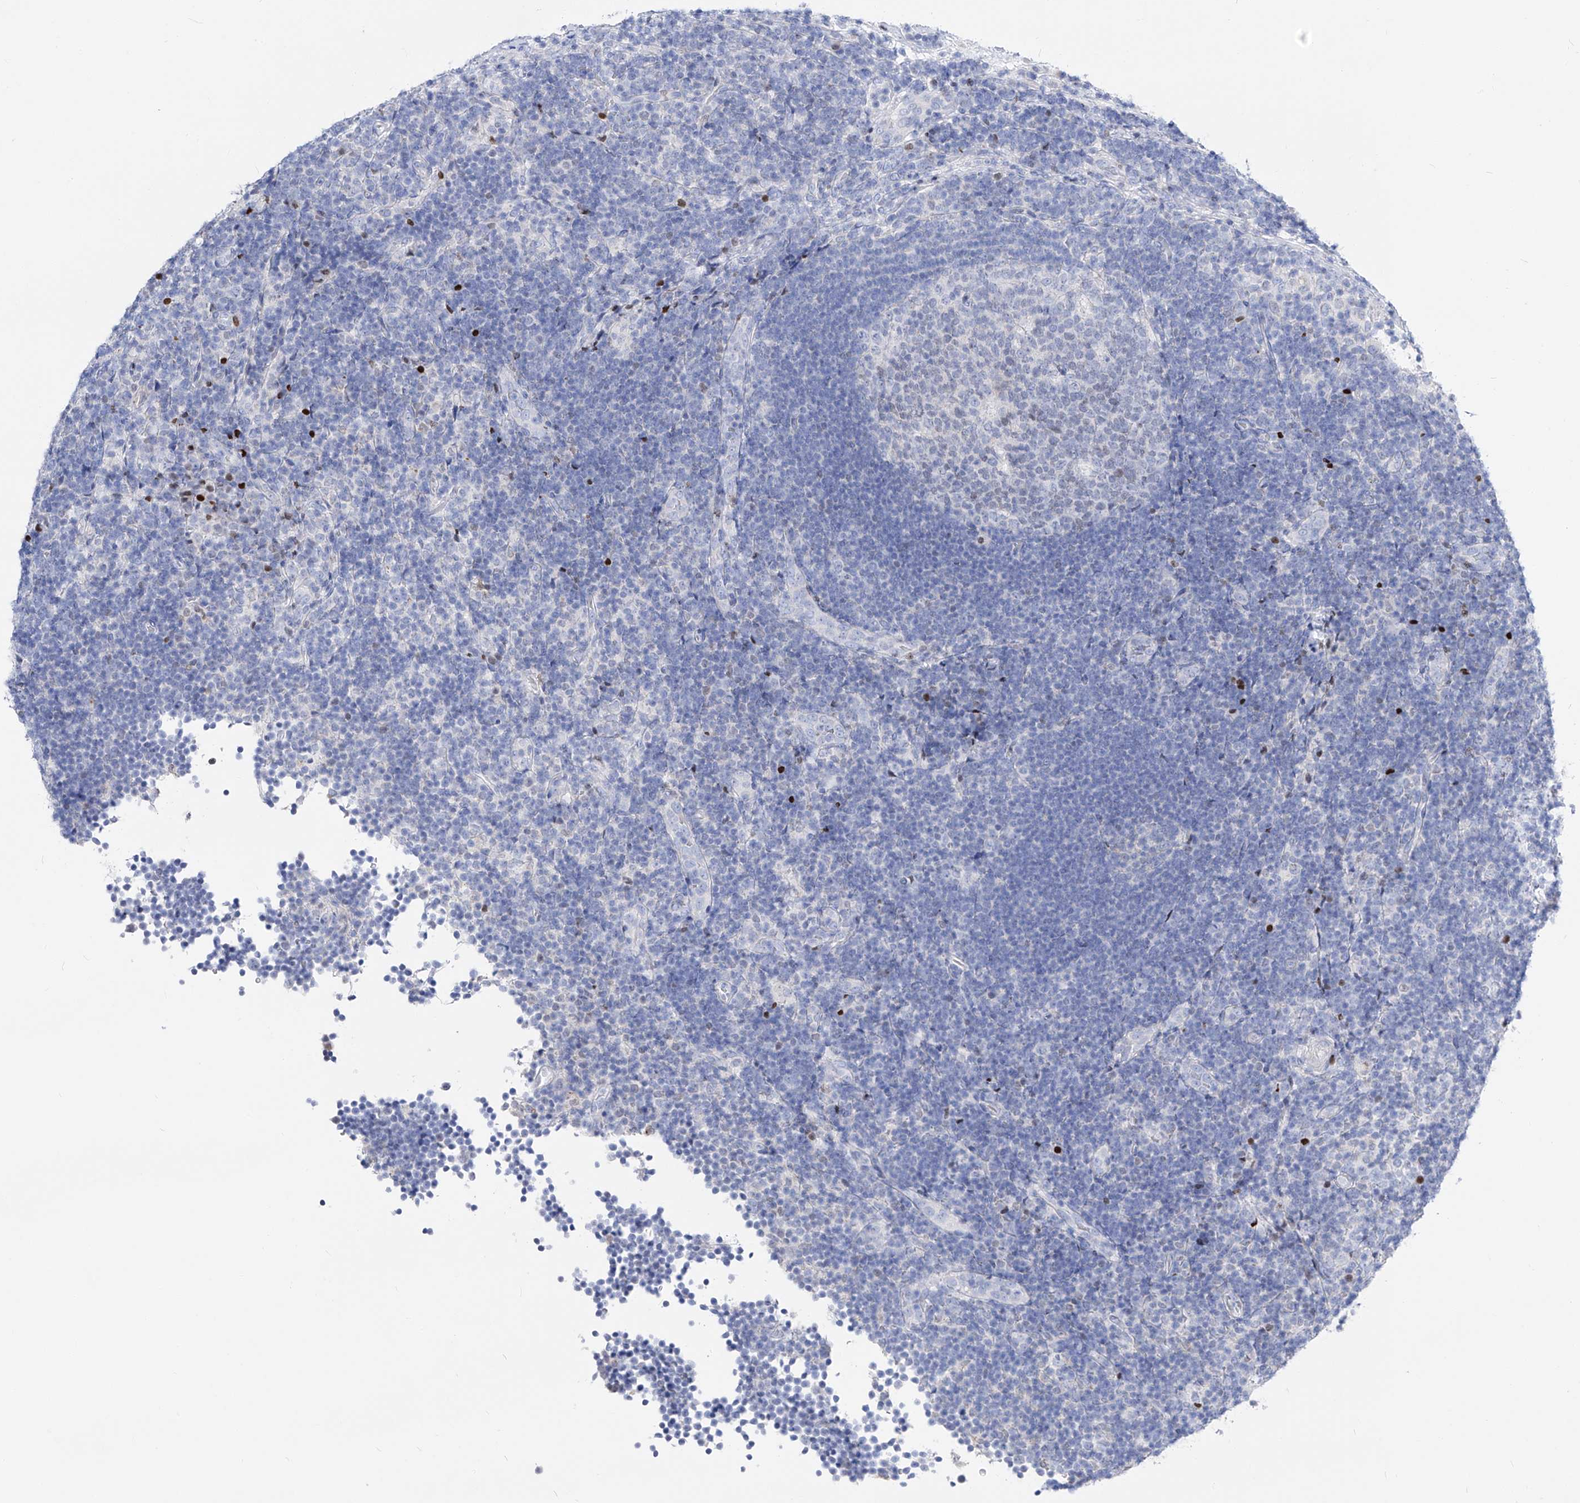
{"staining": {"intensity": "negative", "quantity": "none", "location": "none"}, "tissue": "lymph node", "cell_type": "Germinal center cells", "image_type": "normal", "snomed": [{"axis": "morphology", "description": "Normal tissue, NOS"}, {"axis": "topography", "description": "Lymph node"}], "caption": "Immunohistochemical staining of normal human lymph node demonstrates no significant staining in germinal center cells.", "gene": "FRS3", "patient": {"sex": "female", "age": 22}}